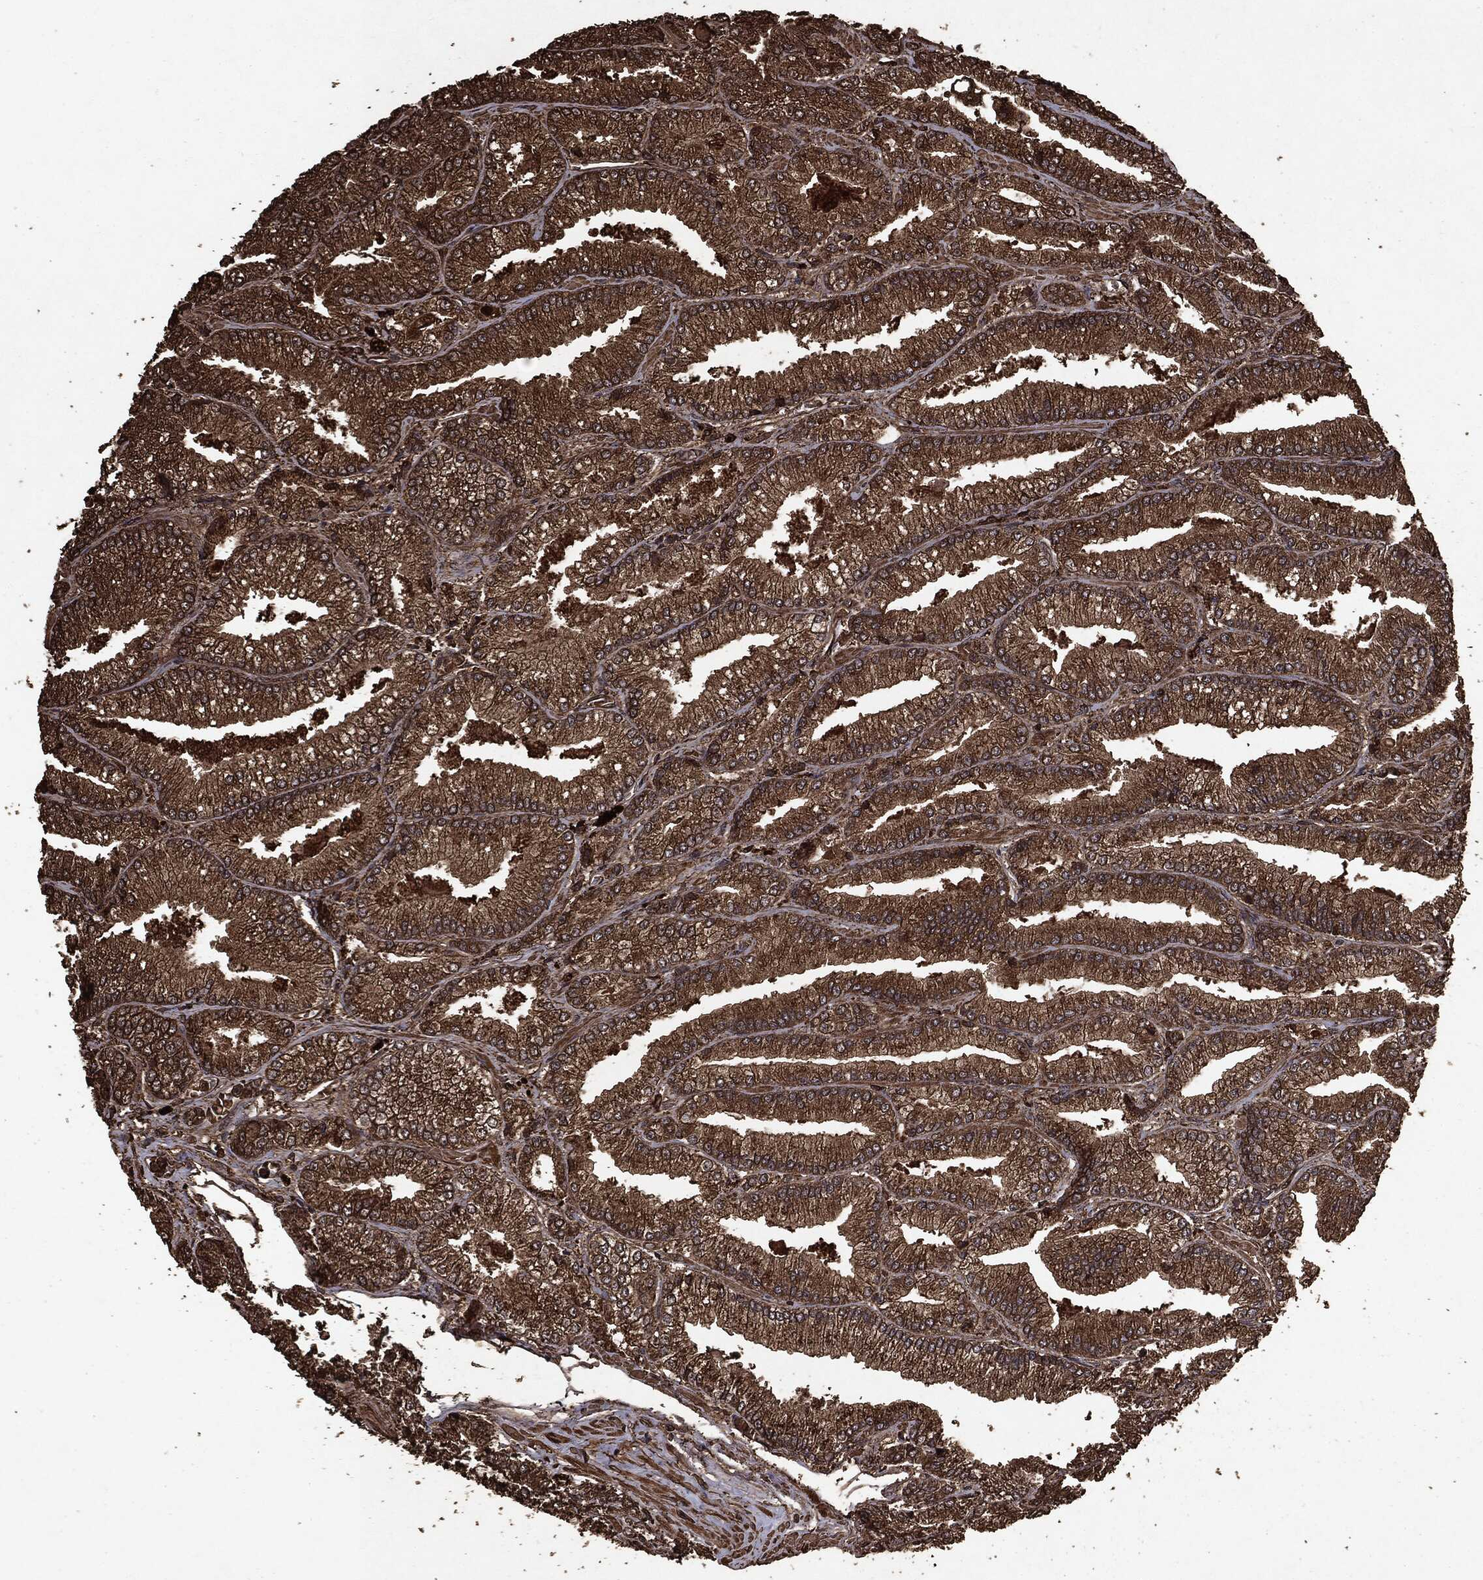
{"staining": {"intensity": "strong", "quantity": ">75%", "location": "cytoplasmic/membranous"}, "tissue": "prostate cancer", "cell_type": "Tumor cells", "image_type": "cancer", "snomed": [{"axis": "morphology", "description": "Adenocarcinoma, Low grade"}, {"axis": "topography", "description": "Prostate"}], "caption": "Strong cytoplasmic/membranous expression is appreciated in approximately >75% of tumor cells in prostate cancer (adenocarcinoma (low-grade)).", "gene": "ARAF", "patient": {"sex": "male", "age": 67}}